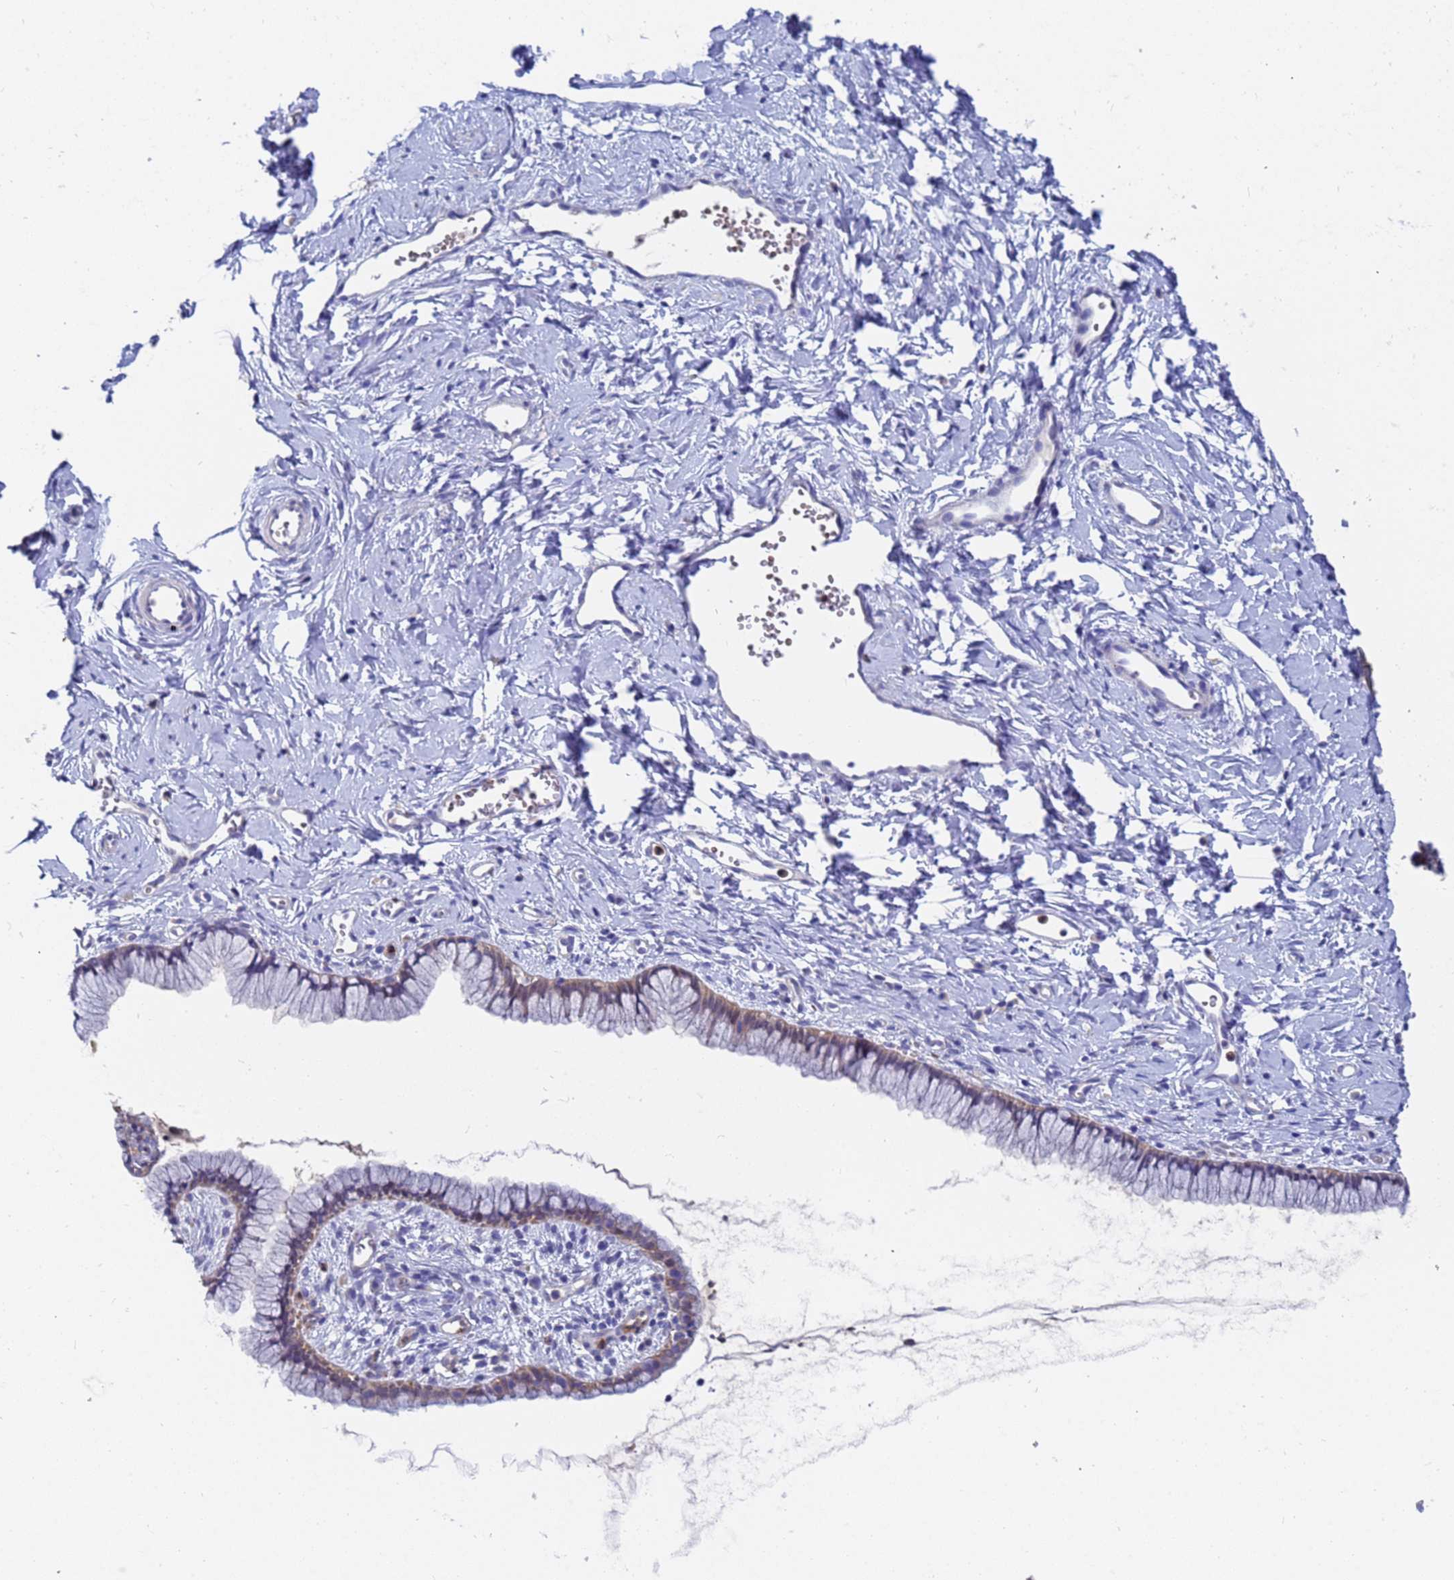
{"staining": {"intensity": "weak", "quantity": "25%-75%", "location": "cytoplasmic/membranous"}, "tissue": "cervix", "cell_type": "Glandular cells", "image_type": "normal", "snomed": [{"axis": "morphology", "description": "Normal tissue, NOS"}, {"axis": "topography", "description": "Cervix"}], "caption": "A high-resolution histopathology image shows immunohistochemistry staining of normal cervix, which exhibits weak cytoplasmic/membranous staining in about 25%-75% of glandular cells. The protein of interest is shown in brown color, while the nuclei are stained blue.", "gene": "TTLL11", "patient": {"sex": "female", "age": 40}}